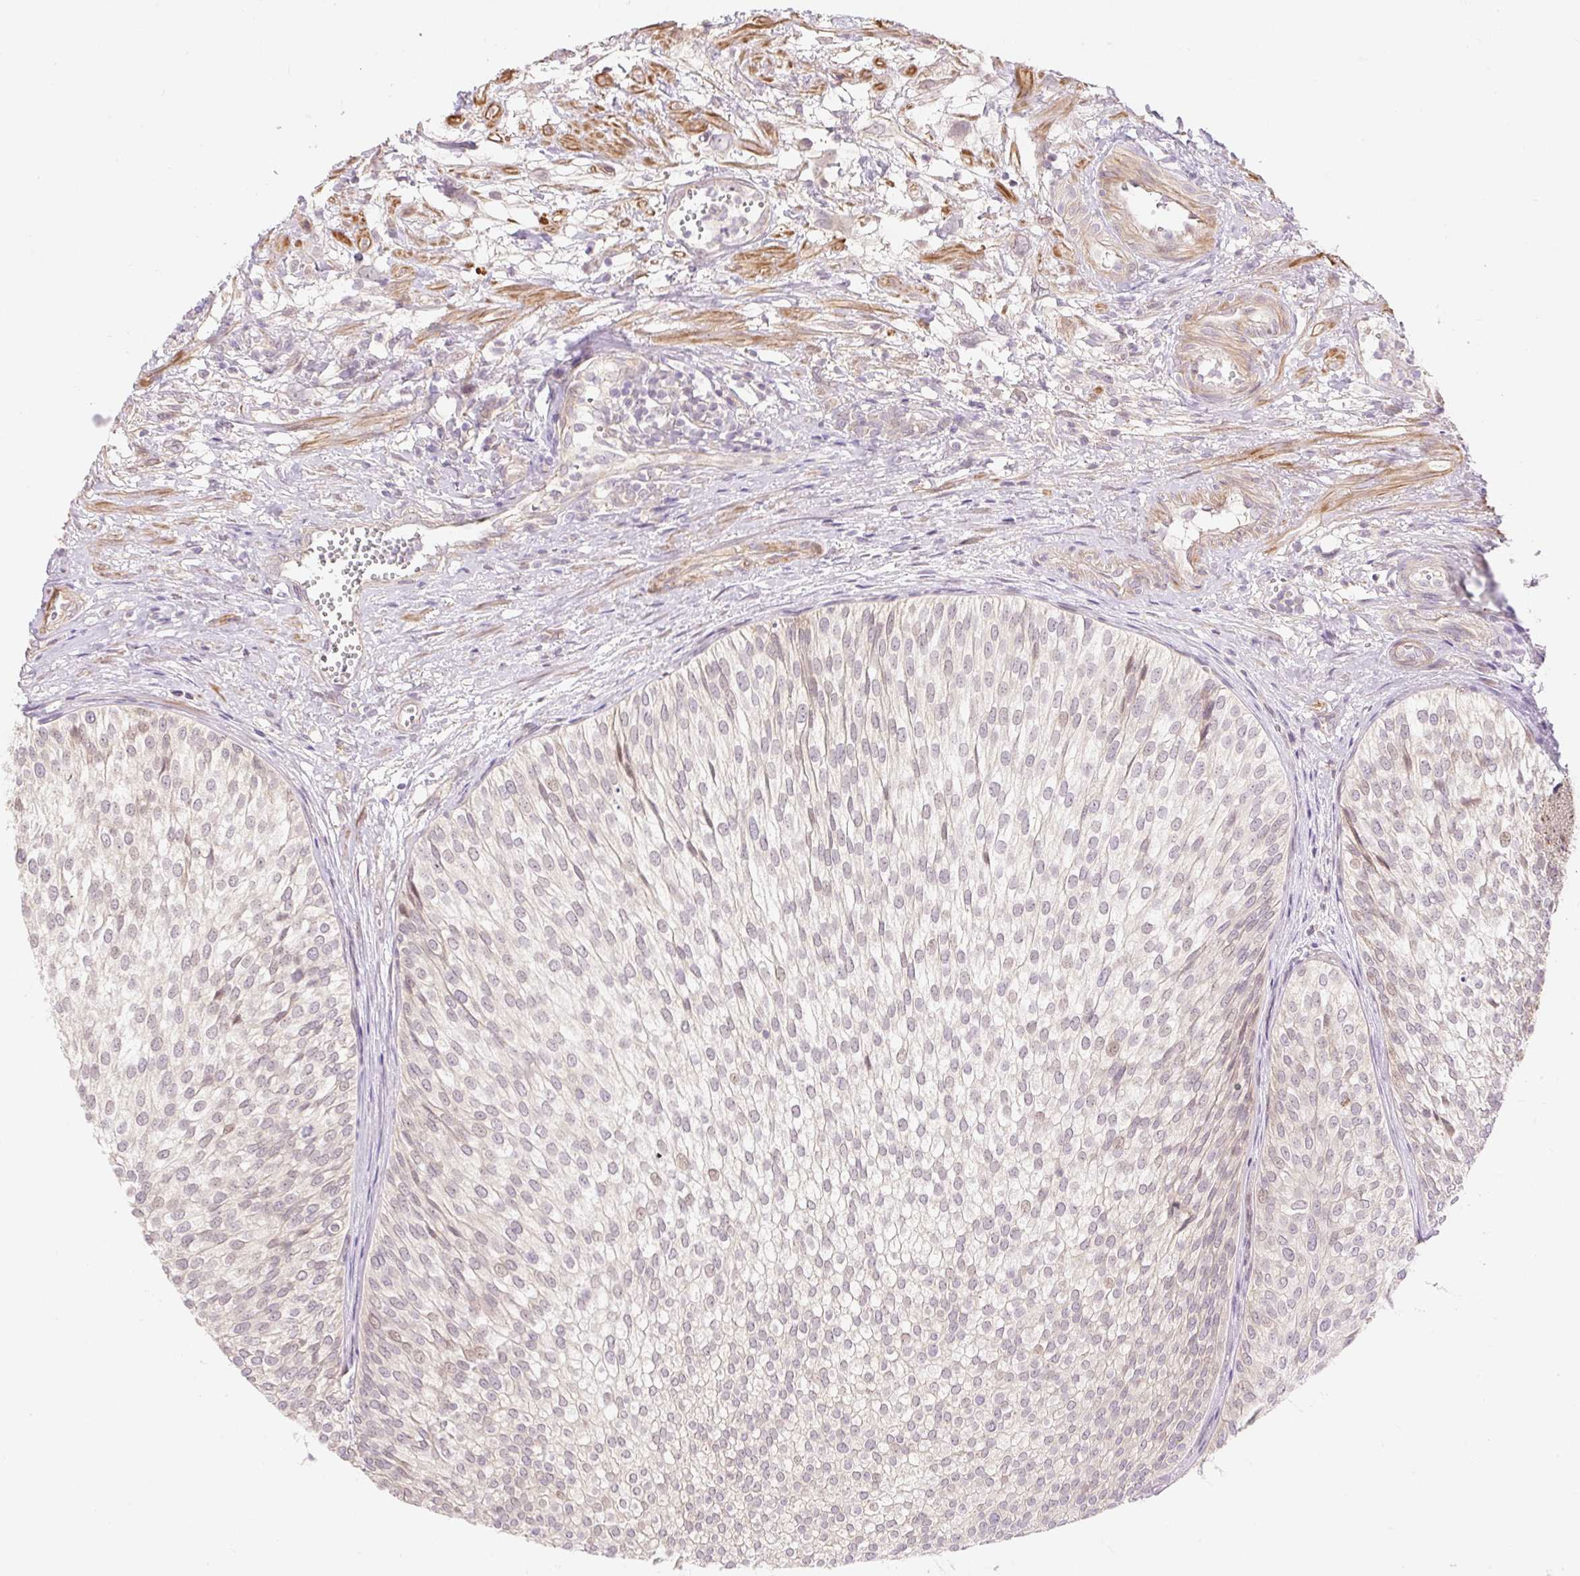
{"staining": {"intensity": "weak", "quantity": "<25%", "location": "cytoplasmic/membranous,nuclear"}, "tissue": "urothelial cancer", "cell_type": "Tumor cells", "image_type": "cancer", "snomed": [{"axis": "morphology", "description": "Urothelial carcinoma, Low grade"}, {"axis": "topography", "description": "Urinary bladder"}], "caption": "Immunohistochemistry (IHC) histopathology image of urothelial cancer stained for a protein (brown), which demonstrates no expression in tumor cells.", "gene": "EMC10", "patient": {"sex": "male", "age": 91}}